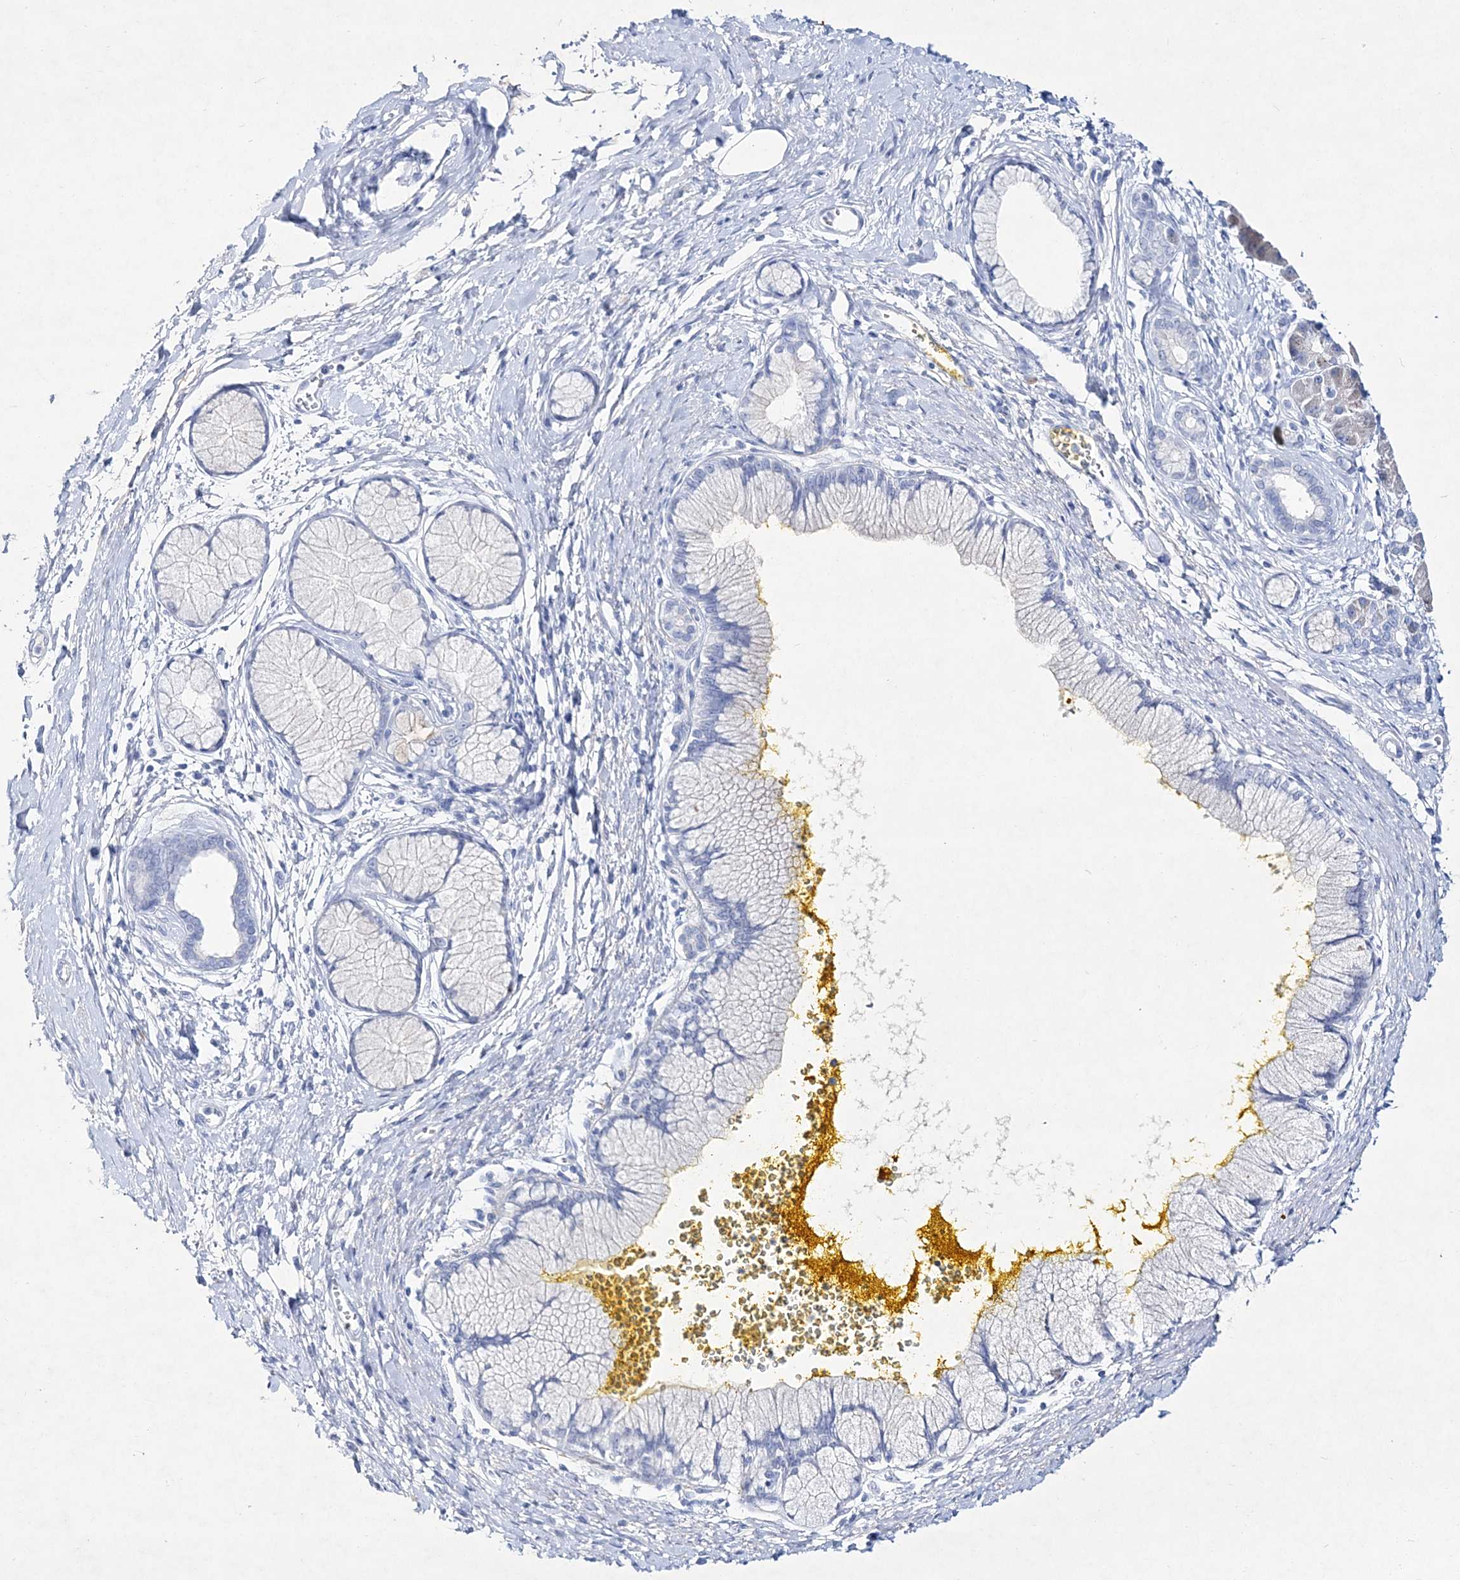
{"staining": {"intensity": "negative", "quantity": "none", "location": "none"}, "tissue": "pancreatic cancer", "cell_type": "Tumor cells", "image_type": "cancer", "snomed": [{"axis": "morphology", "description": "Adenocarcinoma, NOS"}, {"axis": "topography", "description": "Pancreas"}], "caption": "Human pancreatic cancer (adenocarcinoma) stained for a protein using immunohistochemistry reveals no staining in tumor cells.", "gene": "SPINK7", "patient": {"sex": "male", "age": 58}}